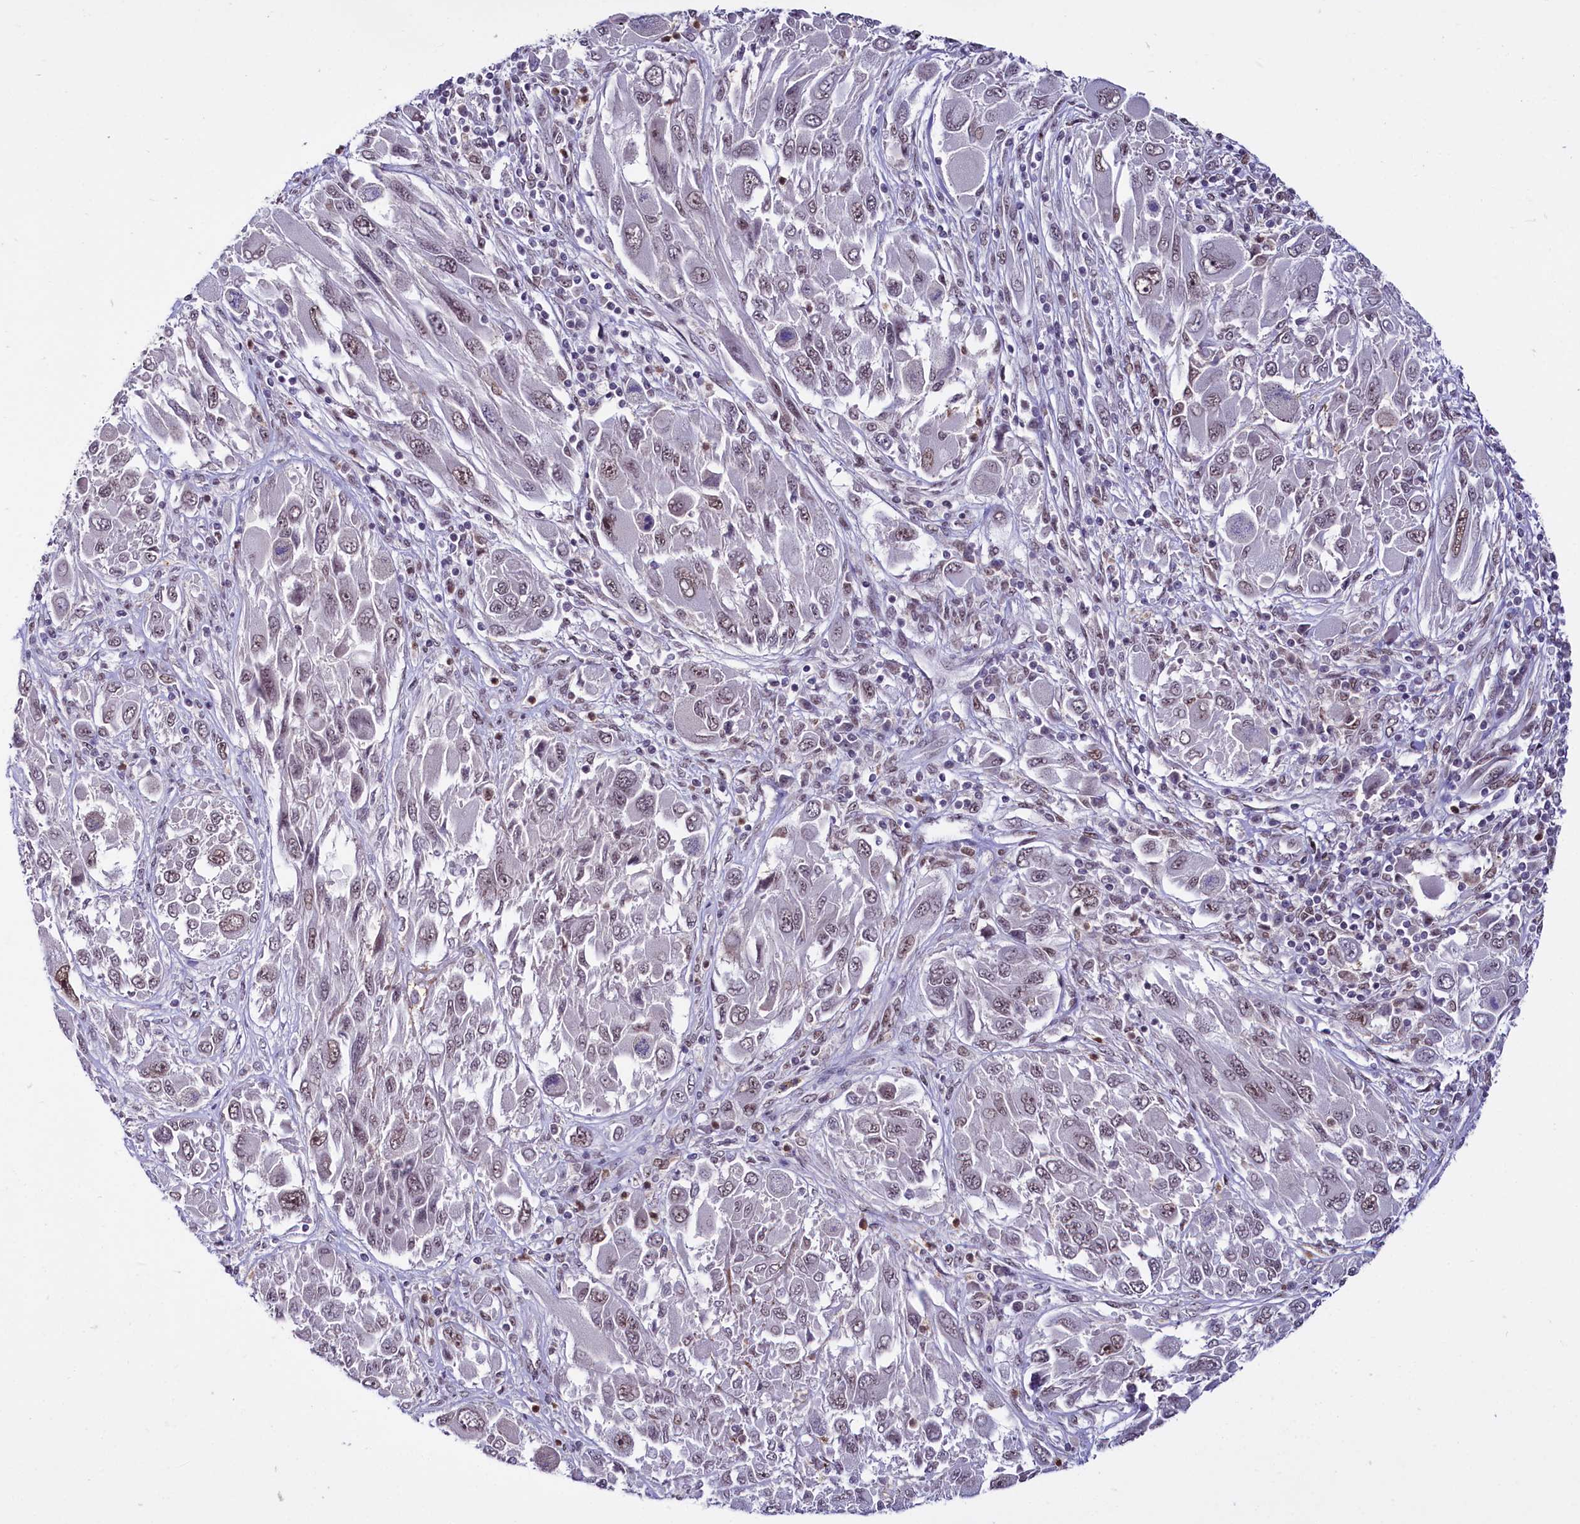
{"staining": {"intensity": "weak", "quantity": "<25%", "location": "nuclear"}, "tissue": "melanoma", "cell_type": "Tumor cells", "image_type": "cancer", "snomed": [{"axis": "morphology", "description": "Malignant melanoma, NOS"}, {"axis": "topography", "description": "Skin"}], "caption": "Immunohistochemical staining of melanoma exhibits no significant positivity in tumor cells. Nuclei are stained in blue.", "gene": "SCAF11", "patient": {"sex": "female", "age": 91}}